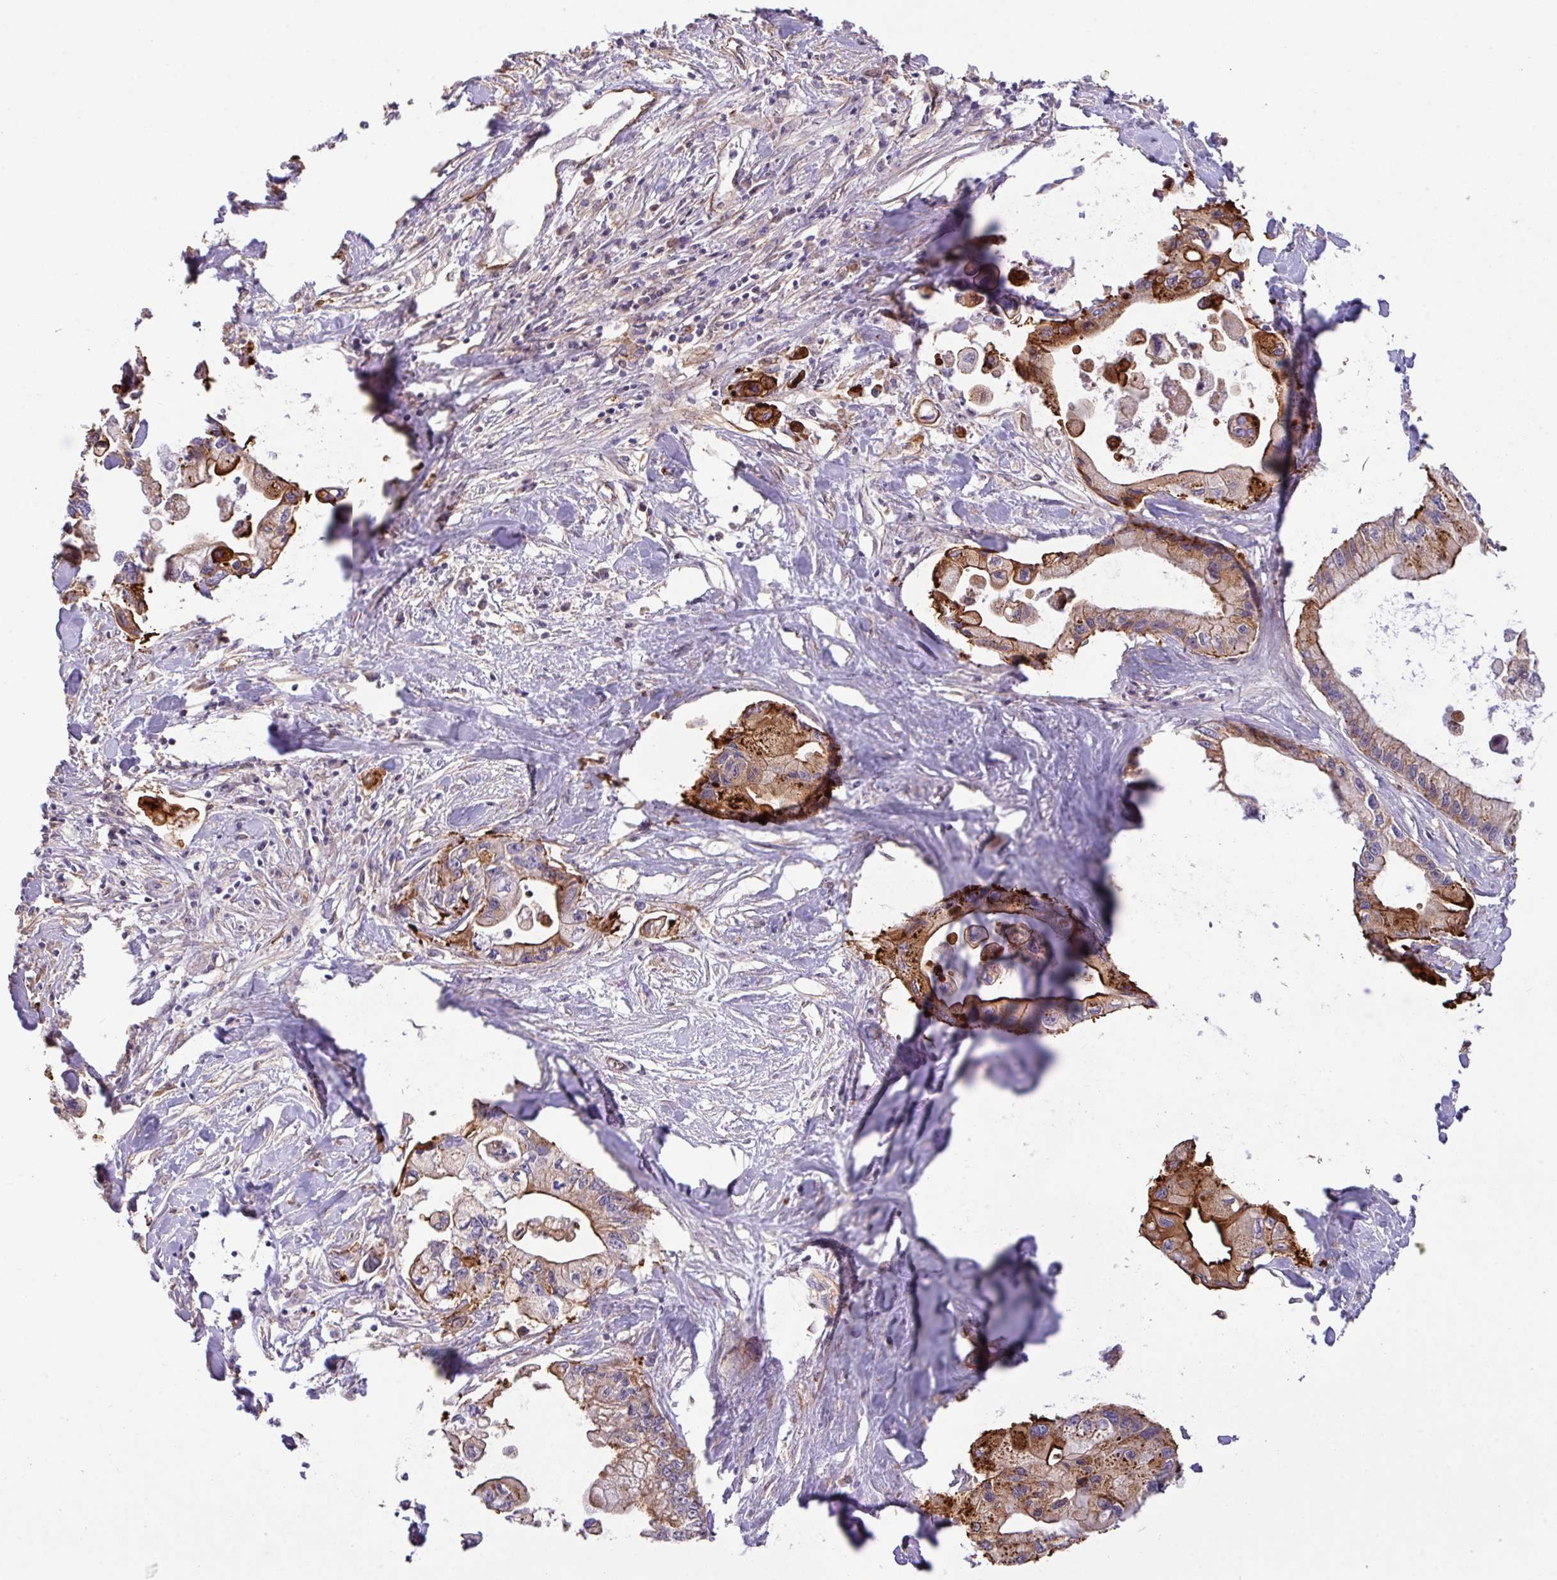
{"staining": {"intensity": "strong", "quantity": ">75%", "location": "cytoplasmic/membranous"}, "tissue": "pancreatic cancer", "cell_type": "Tumor cells", "image_type": "cancer", "snomed": [{"axis": "morphology", "description": "Adenocarcinoma, NOS"}, {"axis": "topography", "description": "Pancreas"}], "caption": "Pancreatic cancer stained with a protein marker displays strong staining in tumor cells.", "gene": "LRRC53", "patient": {"sex": "male", "age": 61}}